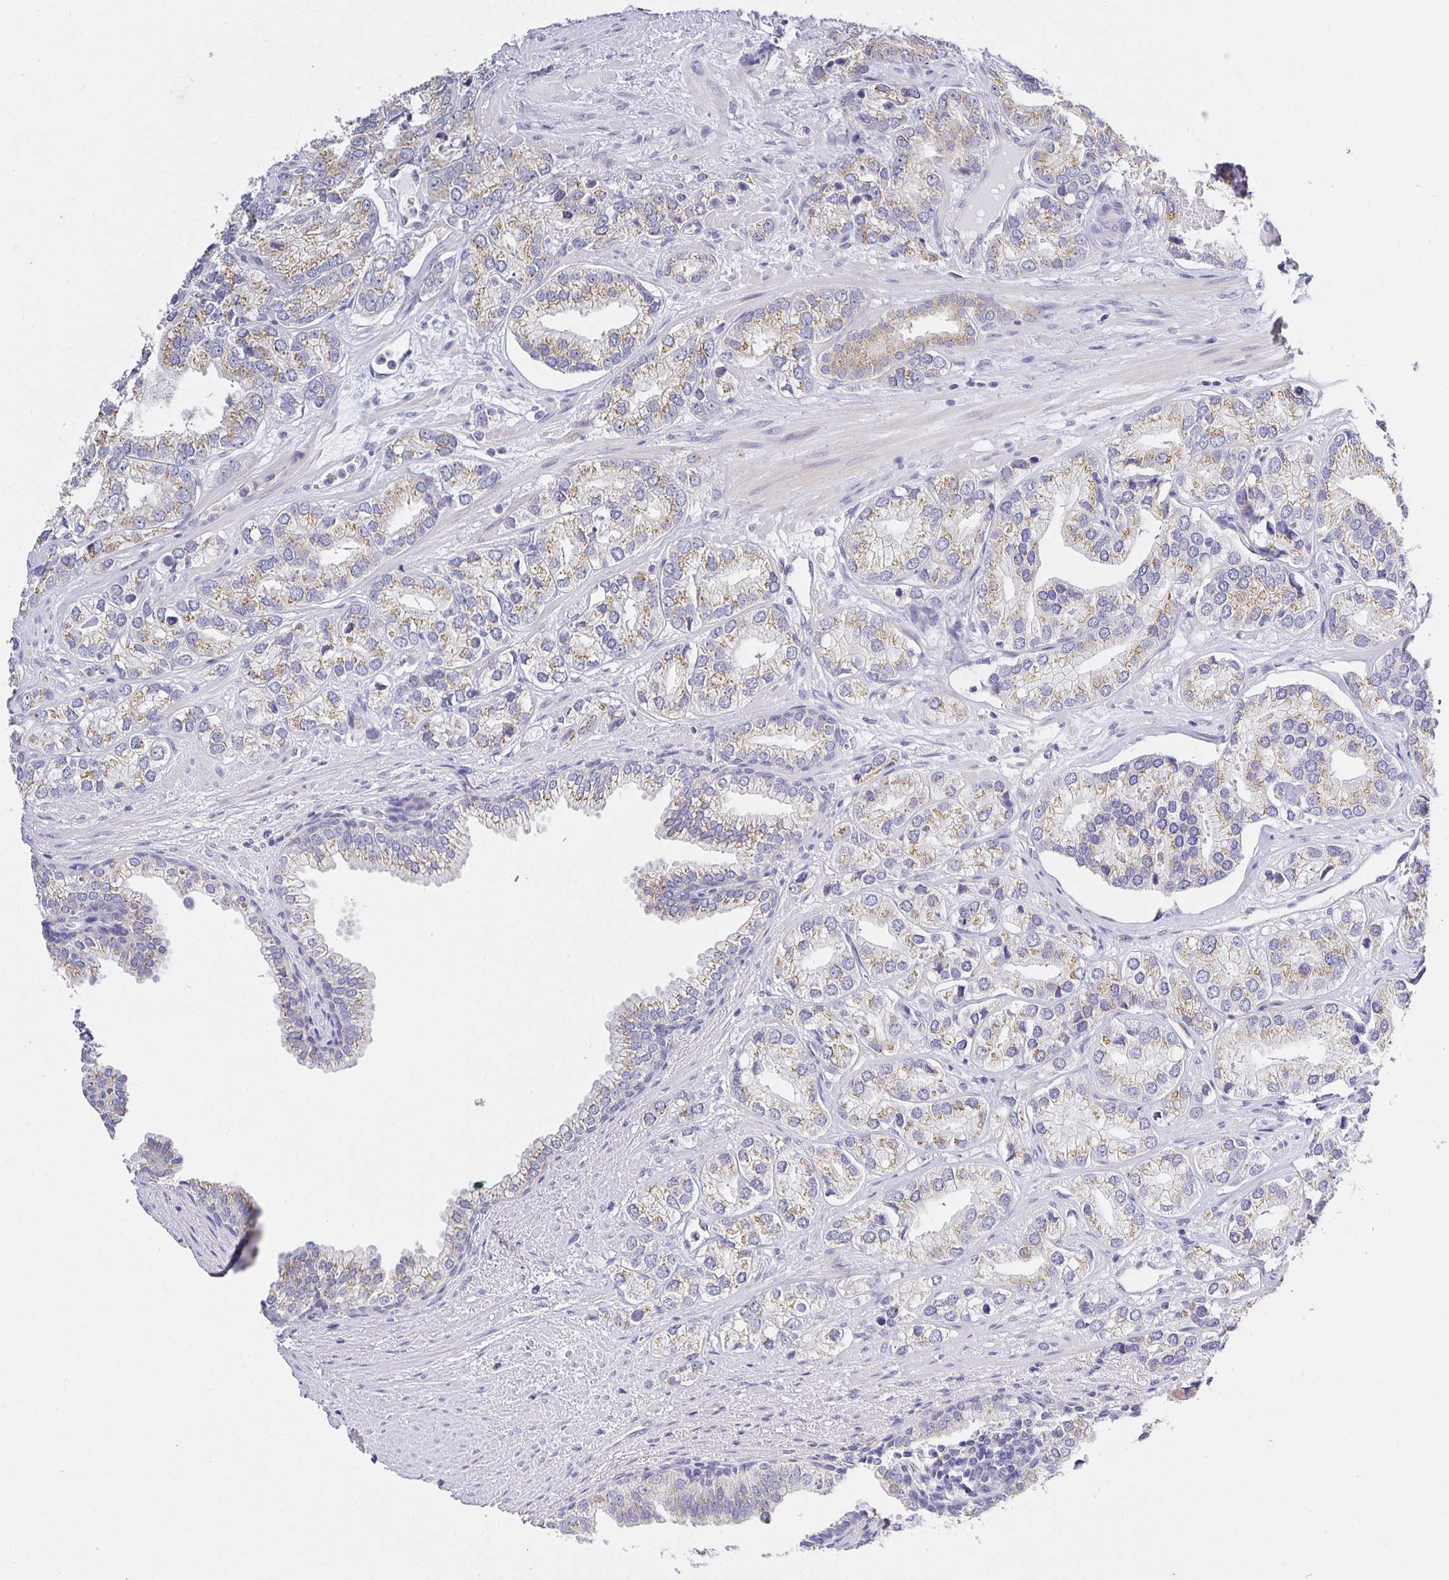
{"staining": {"intensity": "moderate", "quantity": "25%-75%", "location": "cytoplasmic/membranous"}, "tissue": "prostate cancer", "cell_type": "Tumor cells", "image_type": "cancer", "snomed": [{"axis": "morphology", "description": "Adenocarcinoma, High grade"}, {"axis": "topography", "description": "Prostate"}], "caption": "IHC histopathology image of prostate adenocarcinoma (high-grade) stained for a protein (brown), which displays medium levels of moderate cytoplasmic/membranous positivity in approximately 25%-75% of tumor cells.", "gene": "OPALIN", "patient": {"sex": "male", "age": 58}}